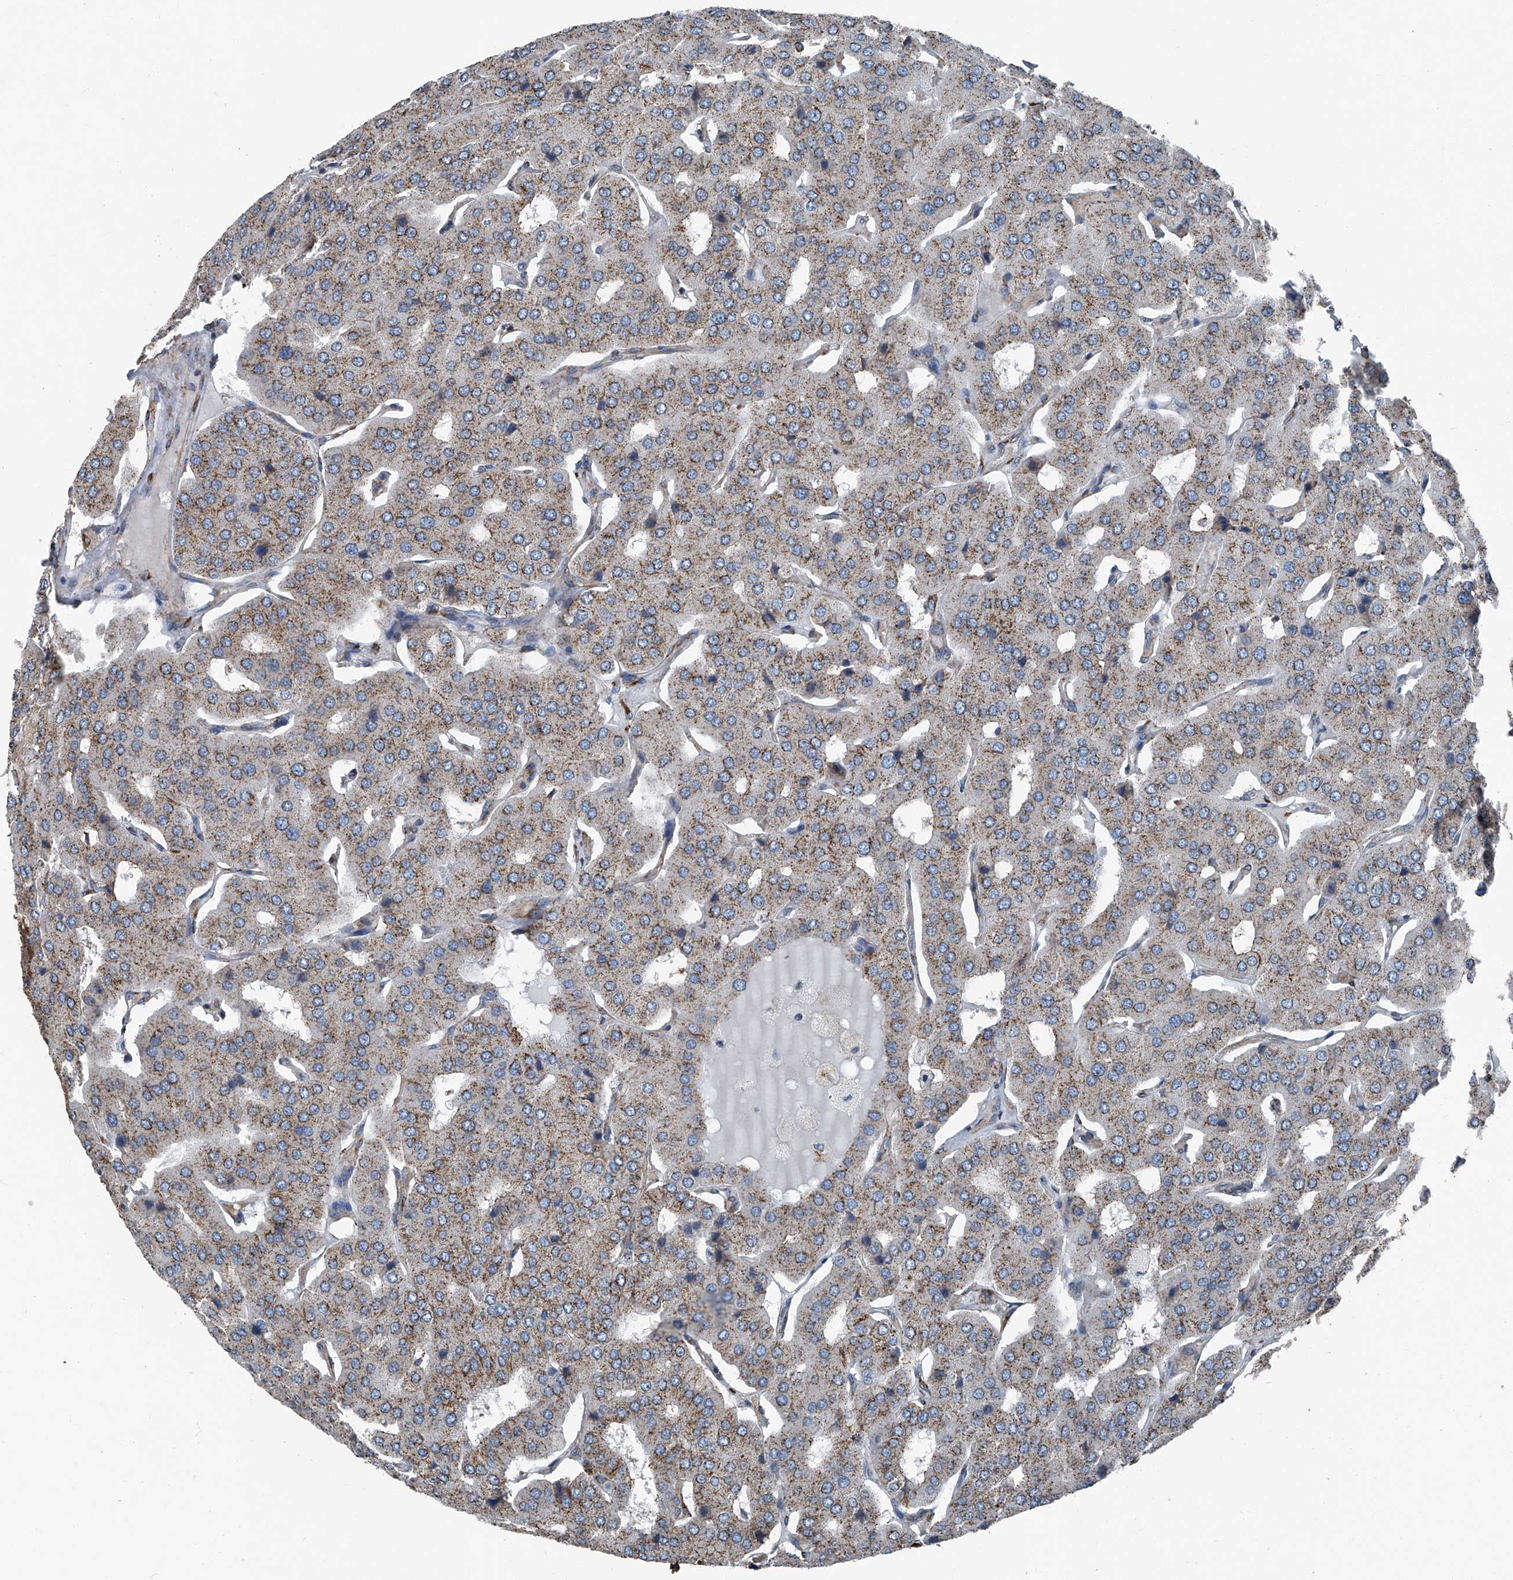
{"staining": {"intensity": "moderate", "quantity": ">75%", "location": "cytoplasmic/membranous"}, "tissue": "parathyroid gland", "cell_type": "Glandular cells", "image_type": "normal", "snomed": [{"axis": "morphology", "description": "Normal tissue, NOS"}, {"axis": "morphology", "description": "Adenoma, NOS"}, {"axis": "topography", "description": "Parathyroid gland"}], "caption": "Protein staining of benign parathyroid gland shows moderate cytoplasmic/membranous staining in about >75% of glandular cells. The protein is stained brown, and the nuclei are stained in blue (DAB IHC with brightfield microscopy, high magnification).", "gene": "SEPTIN7", "patient": {"sex": "female", "age": 86}}